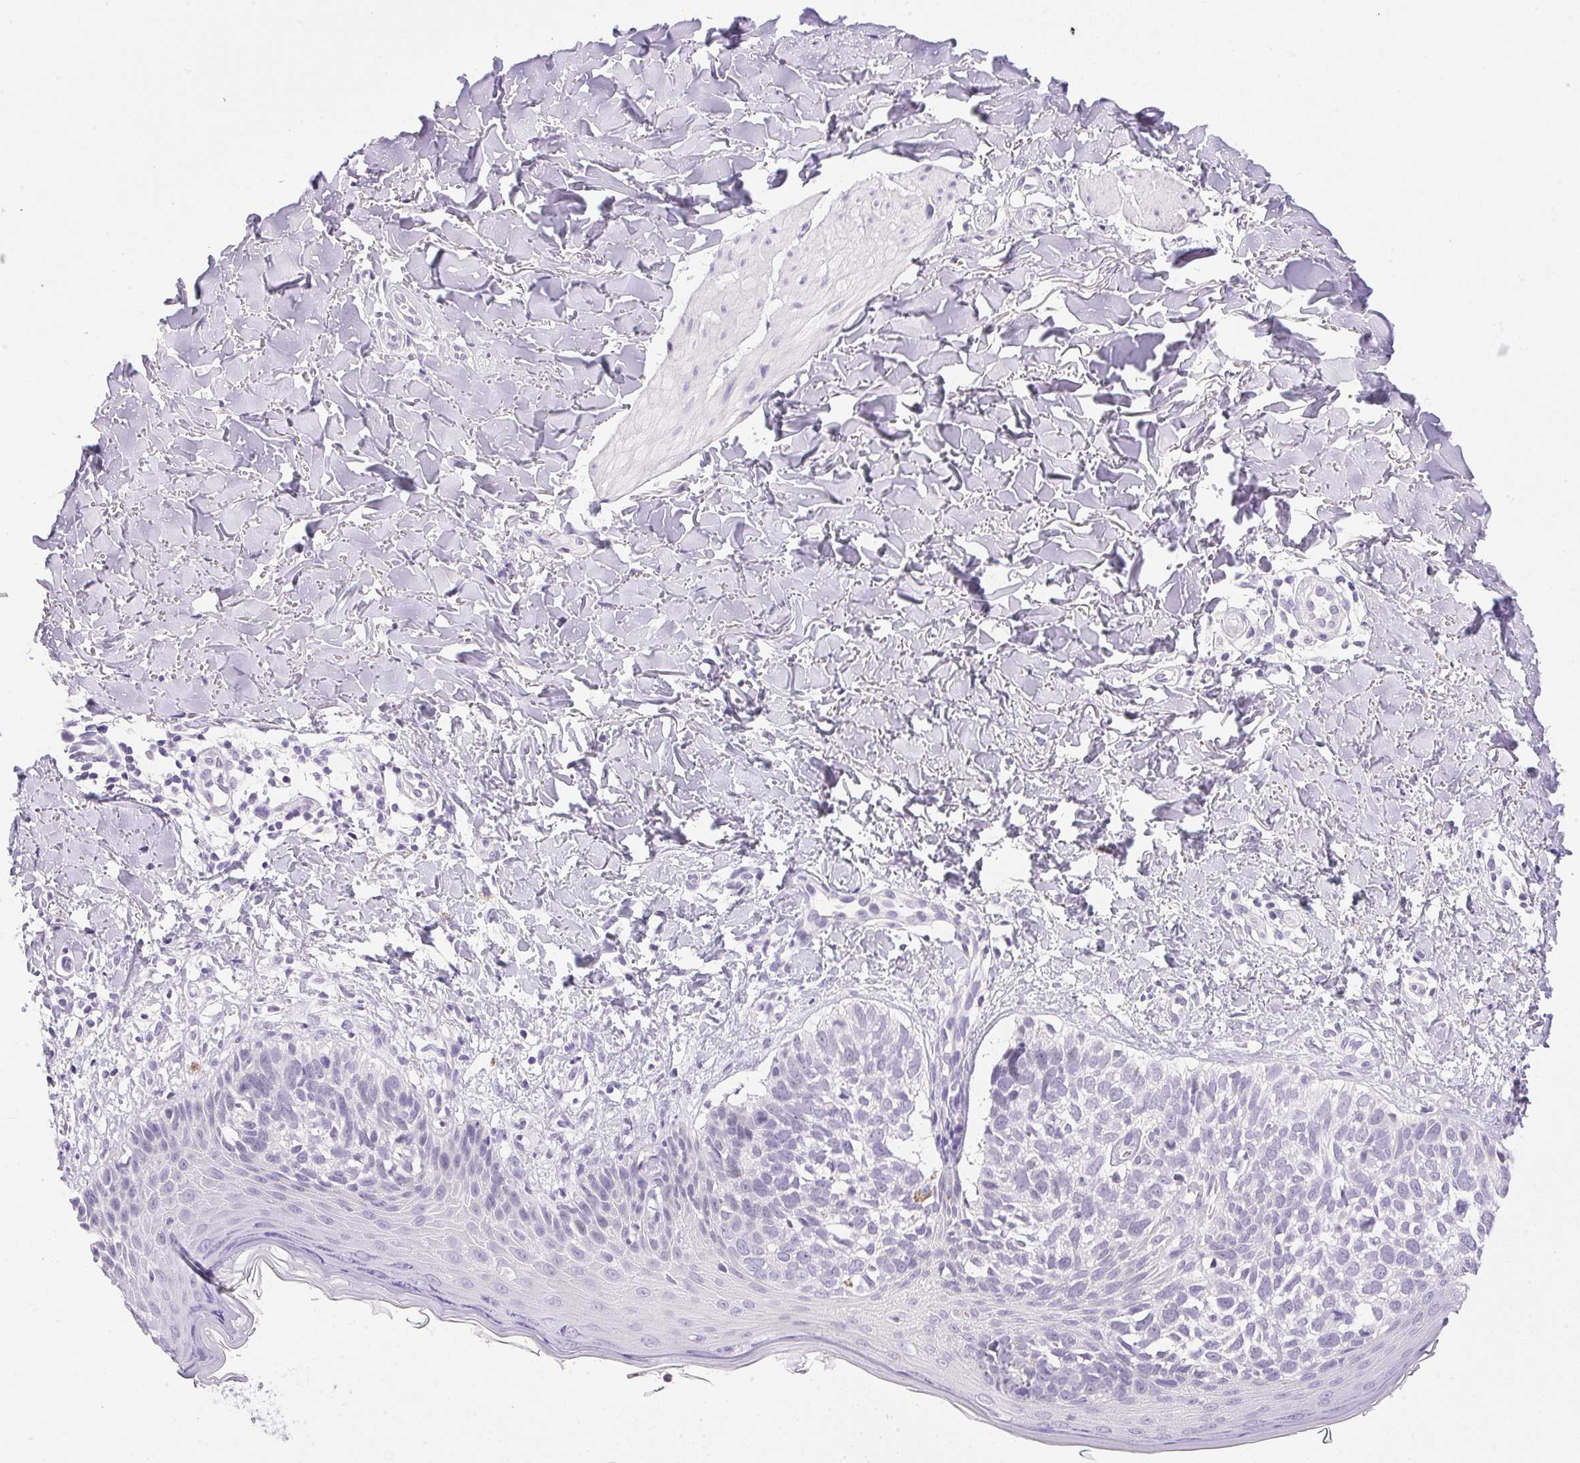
{"staining": {"intensity": "negative", "quantity": "none", "location": "none"}, "tissue": "skin cancer", "cell_type": "Tumor cells", "image_type": "cancer", "snomed": [{"axis": "morphology", "description": "Basal cell carcinoma"}, {"axis": "topography", "description": "Skin"}], "caption": "Human skin cancer stained for a protein using immunohistochemistry demonstrates no staining in tumor cells.", "gene": "ATP6V0A4", "patient": {"sex": "female", "age": 45}}